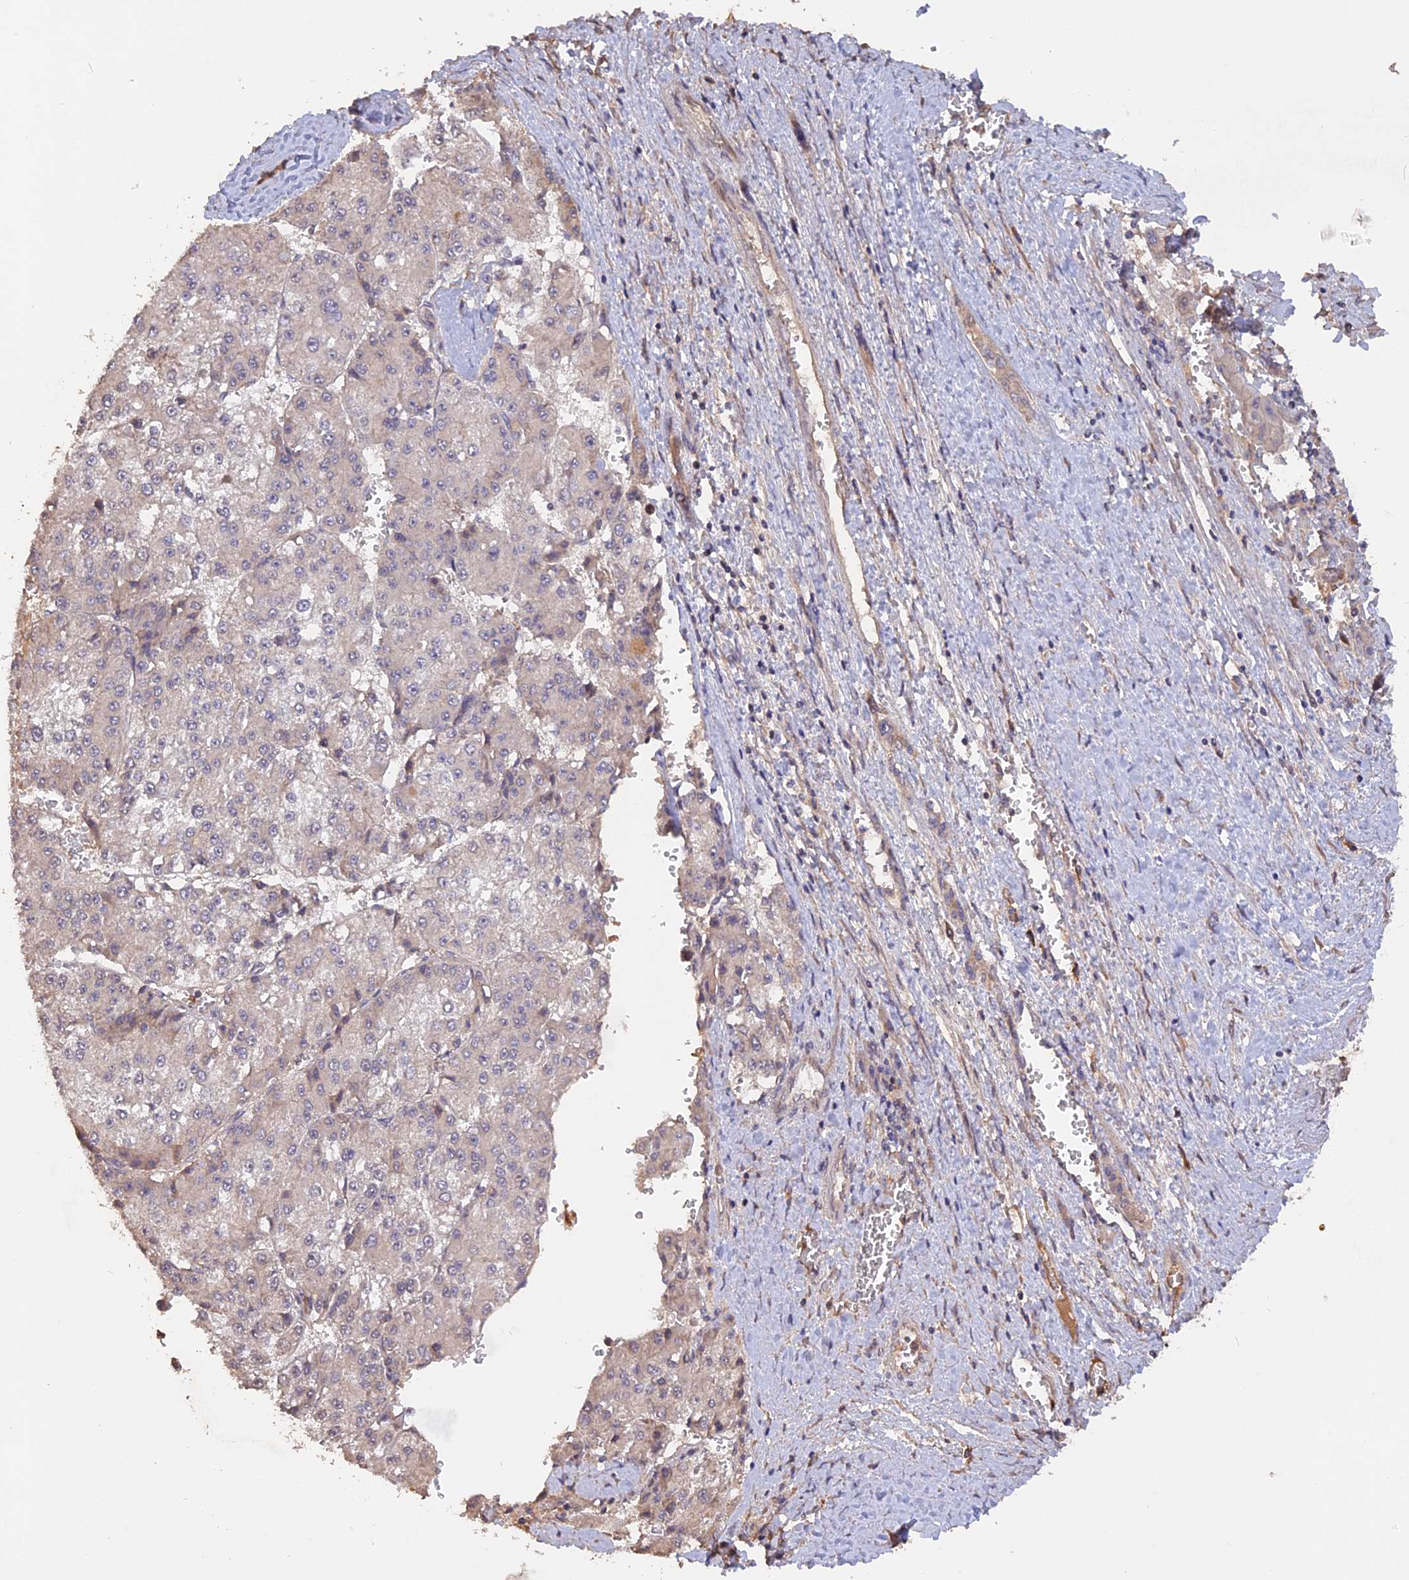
{"staining": {"intensity": "negative", "quantity": "none", "location": "none"}, "tissue": "liver cancer", "cell_type": "Tumor cells", "image_type": "cancer", "snomed": [{"axis": "morphology", "description": "Carcinoma, Hepatocellular, NOS"}, {"axis": "topography", "description": "Liver"}], "caption": "An IHC histopathology image of hepatocellular carcinoma (liver) is shown. There is no staining in tumor cells of hepatocellular carcinoma (liver). (DAB immunohistochemistry (IHC) with hematoxylin counter stain).", "gene": "RASAL1", "patient": {"sex": "female", "age": 73}}